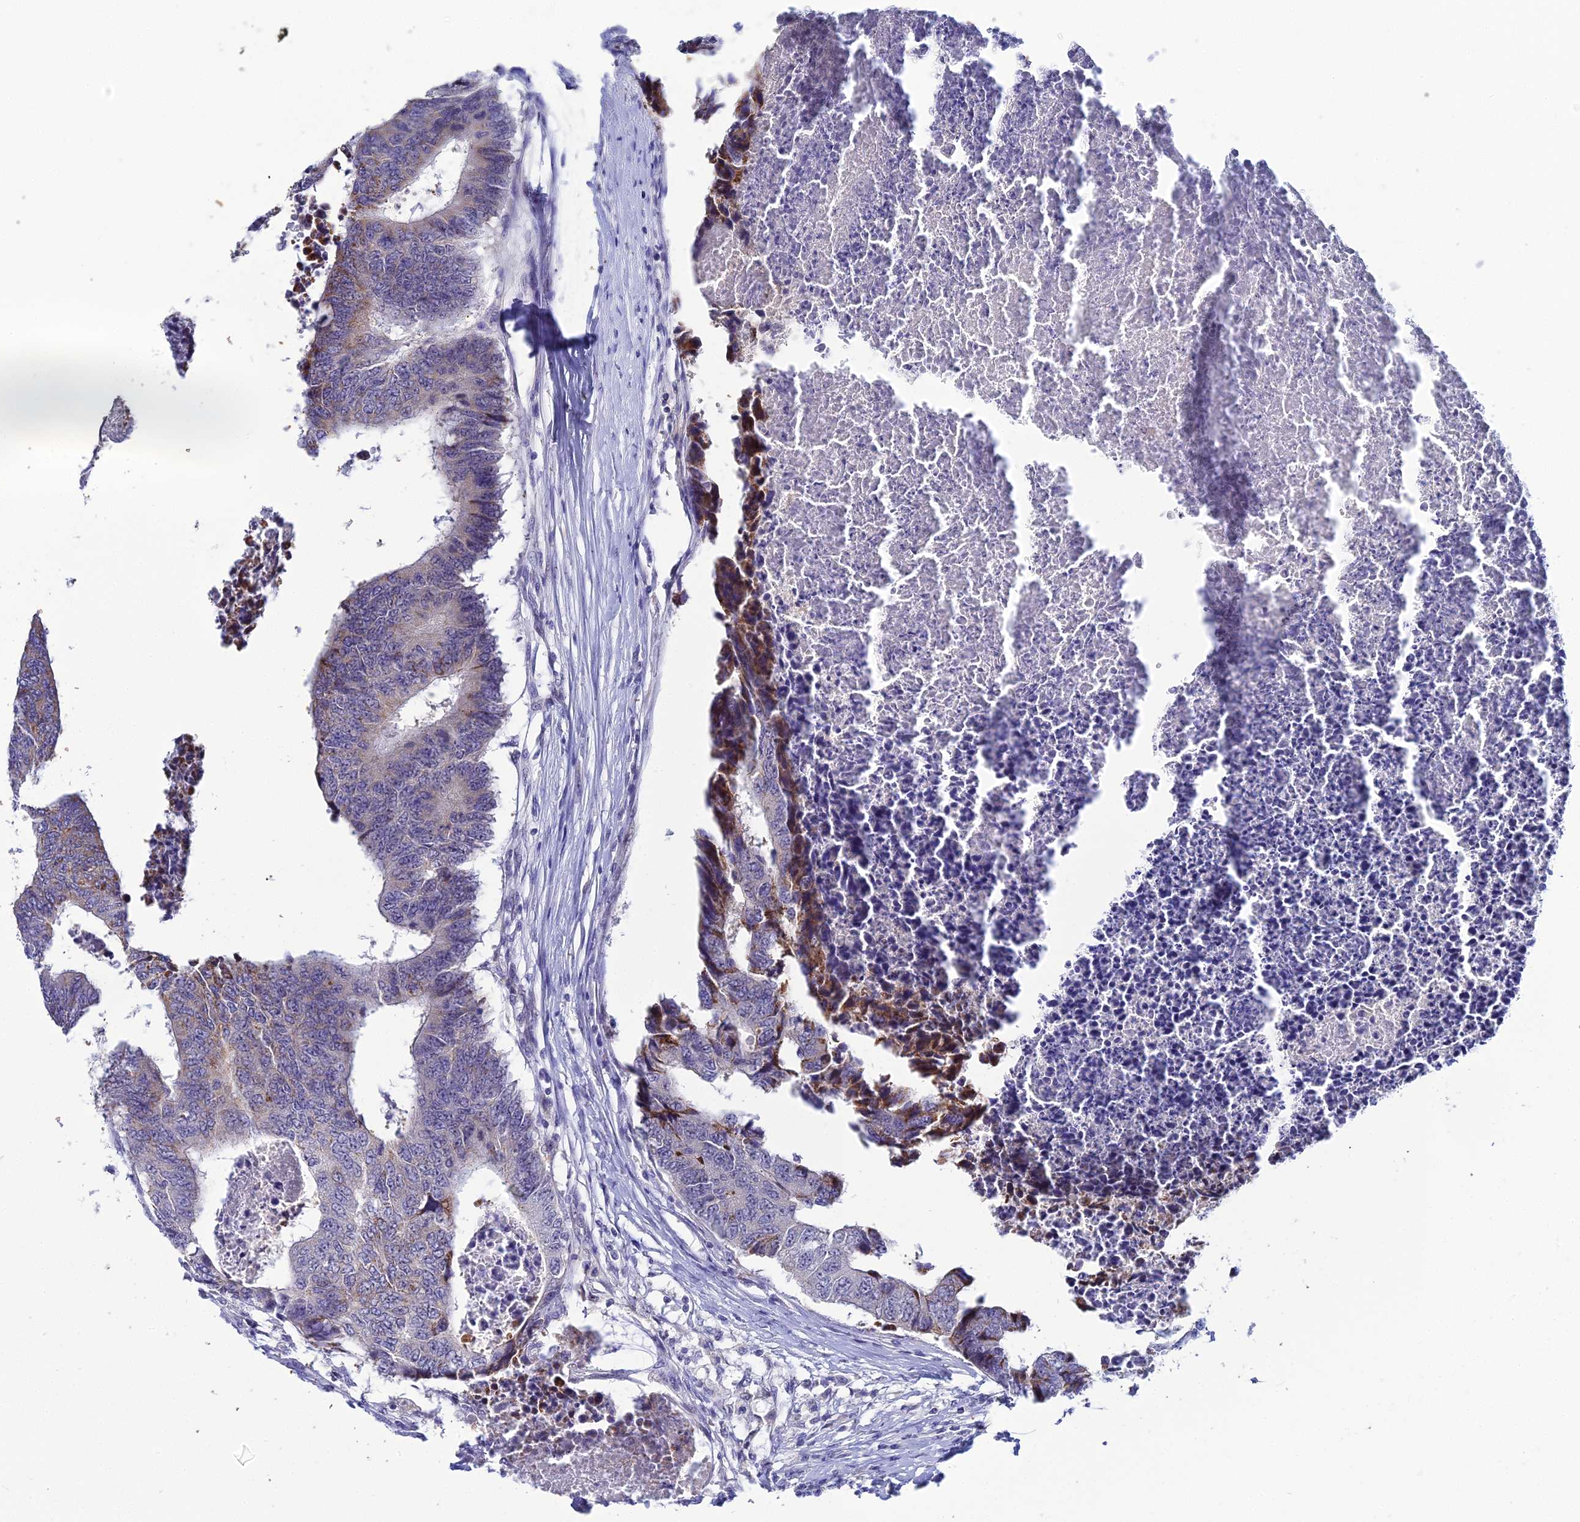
{"staining": {"intensity": "moderate", "quantity": "<25%", "location": "cytoplasmic/membranous"}, "tissue": "colorectal cancer", "cell_type": "Tumor cells", "image_type": "cancer", "snomed": [{"axis": "morphology", "description": "Adenocarcinoma, NOS"}, {"axis": "topography", "description": "Rectum"}], "caption": "Tumor cells reveal low levels of moderate cytoplasmic/membranous staining in approximately <25% of cells in human colorectal cancer.", "gene": "PLPP4", "patient": {"sex": "male", "age": 84}}